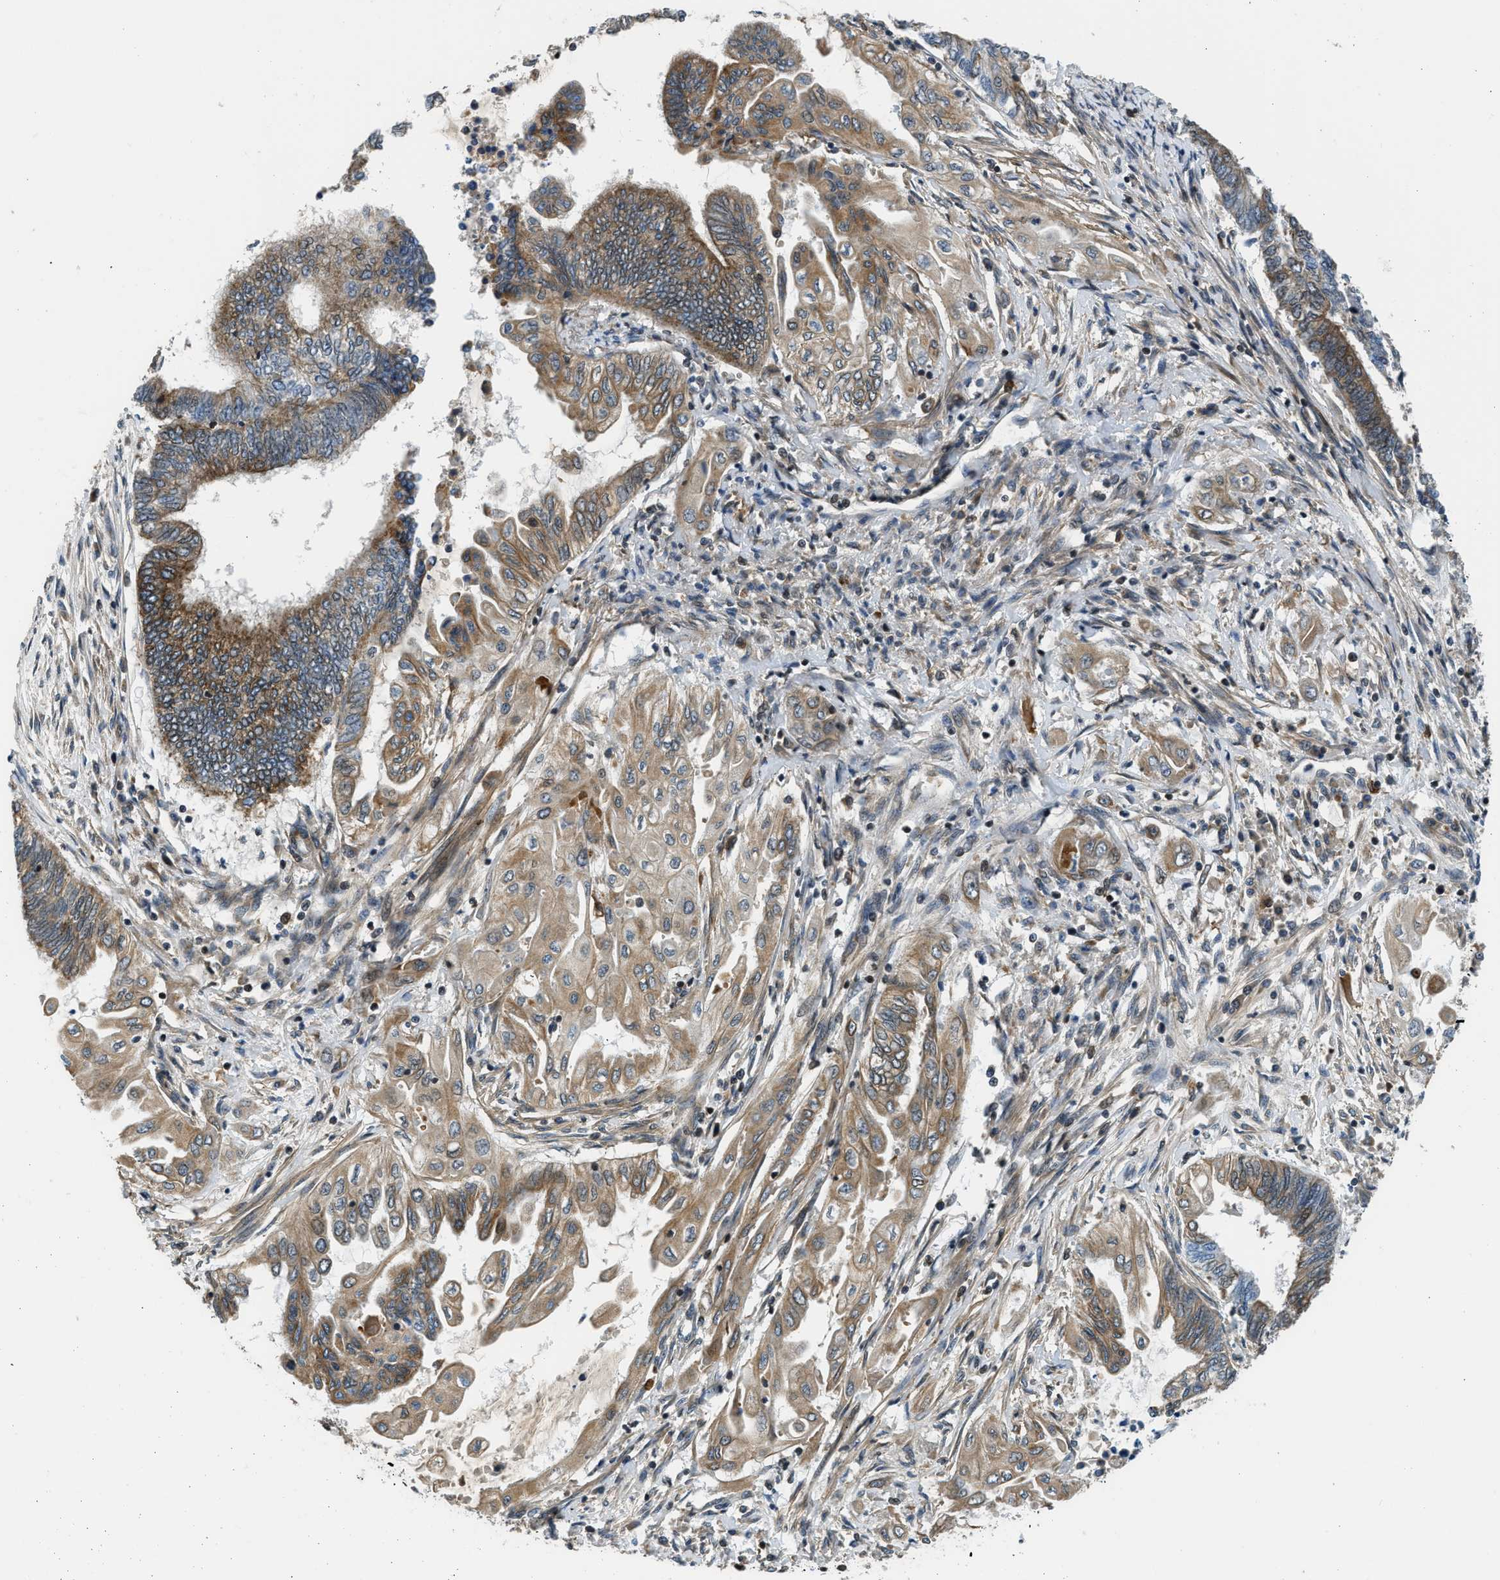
{"staining": {"intensity": "moderate", "quantity": ">75%", "location": "cytoplasmic/membranous"}, "tissue": "endometrial cancer", "cell_type": "Tumor cells", "image_type": "cancer", "snomed": [{"axis": "morphology", "description": "Adenocarcinoma, NOS"}, {"axis": "topography", "description": "Uterus"}, {"axis": "topography", "description": "Endometrium"}], "caption": "An IHC image of tumor tissue is shown. Protein staining in brown highlights moderate cytoplasmic/membranous positivity in adenocarcinoma (endometrial) within tumor cells. Nuclei are stained in blue.", "gene": "RETREG3", "patient": {"sex": "female", "age": 70}}